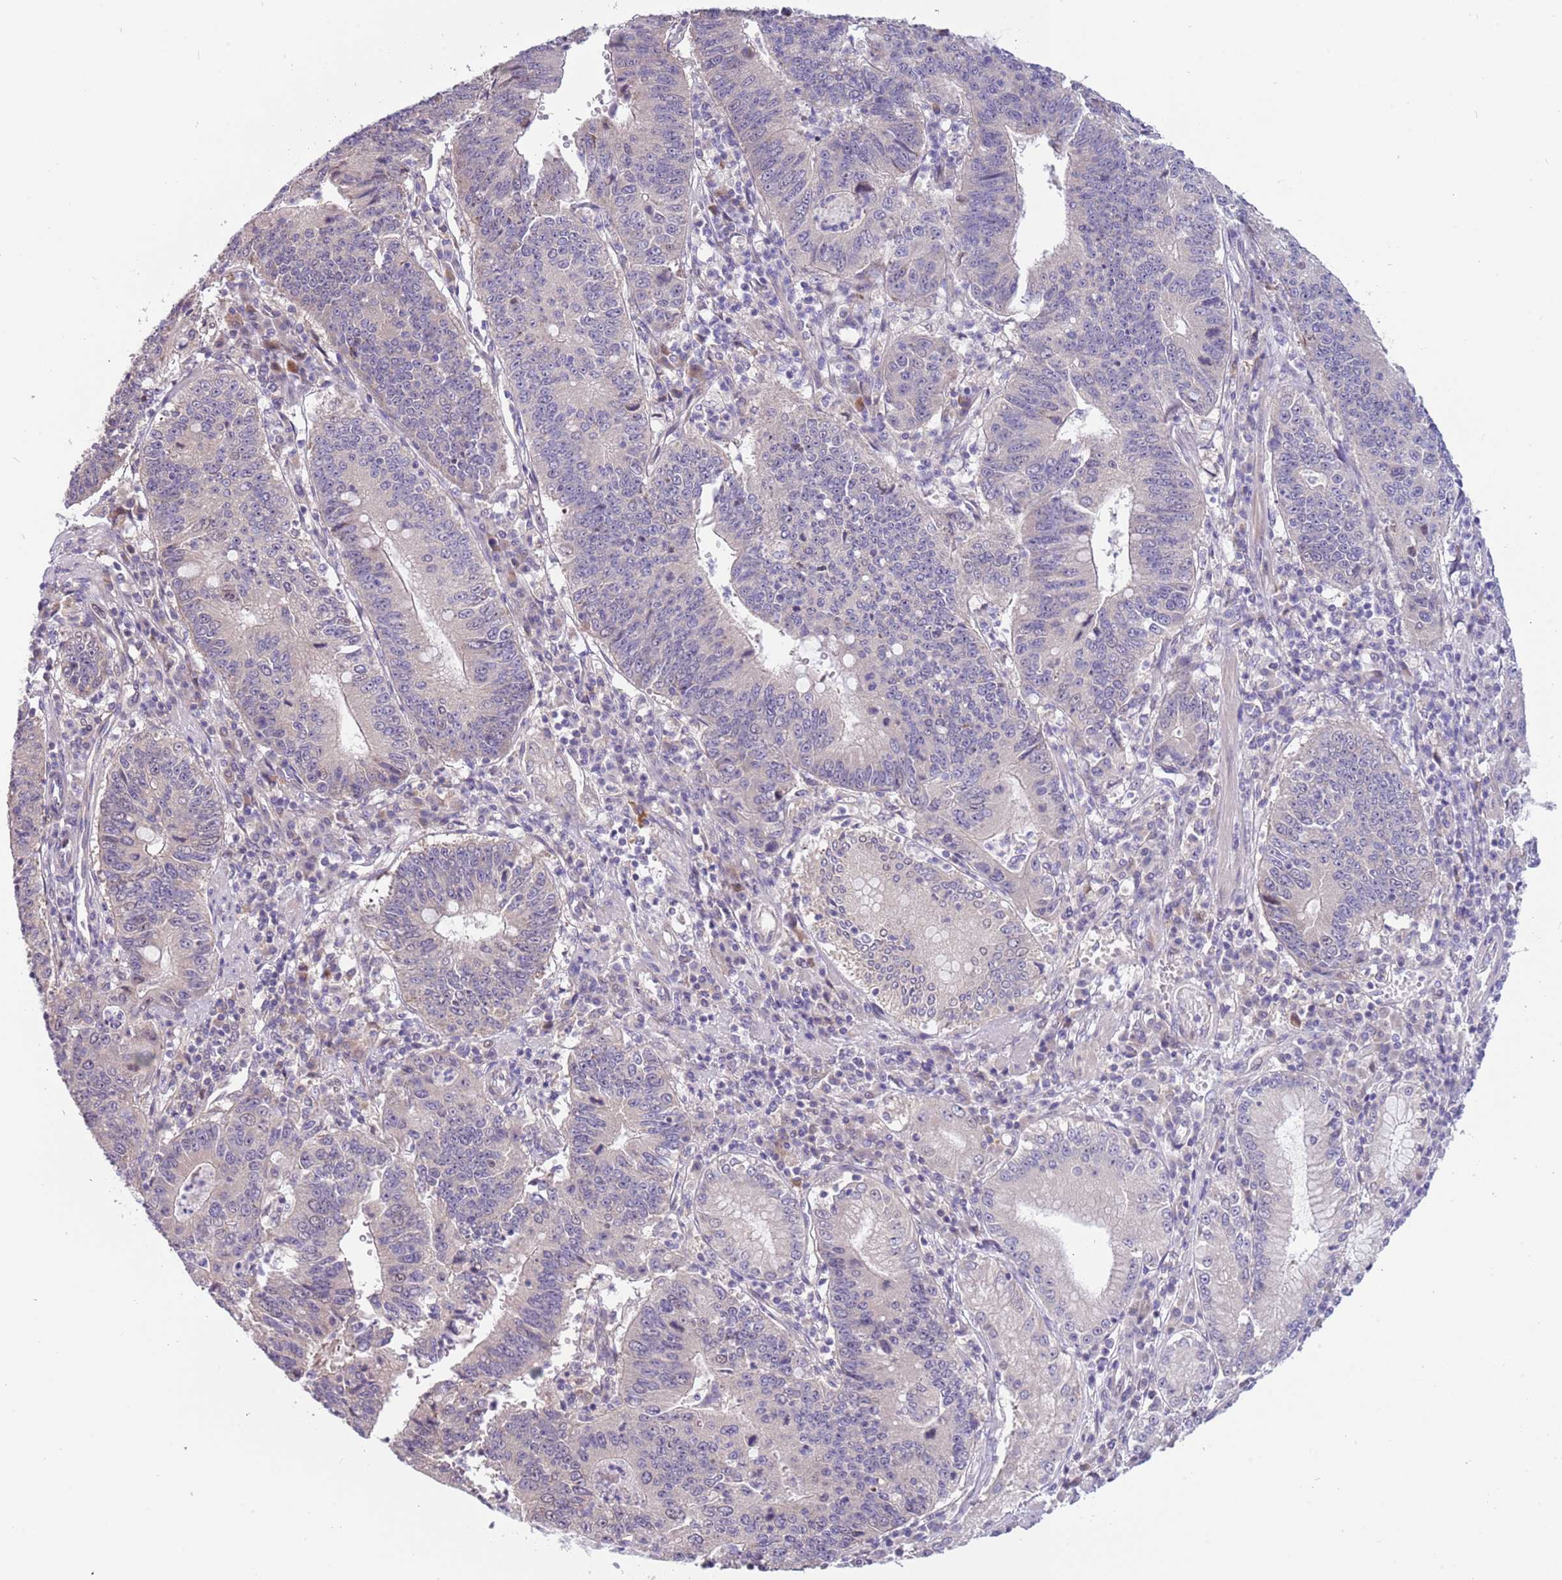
{"staining": {"intensity": "negative", "quantity": "none", "location": "none"}, "tissue": "stomach cancer", "cell_type": "Tumor cells", "image_type": "cancer", "snomed": [{"axis": "morphology", "description": "Adenocarcinoma, NOS"}, {"axis": "topography", "description": "Stomach"}], "caption": "Immunohistochemical staining of adenocarcinoma (stomach) reveals no significant staining in tumor cells. Nuclei are stained in blue.", "gene": "CABYR", "patient": {"sex": "male", "age": 59}}